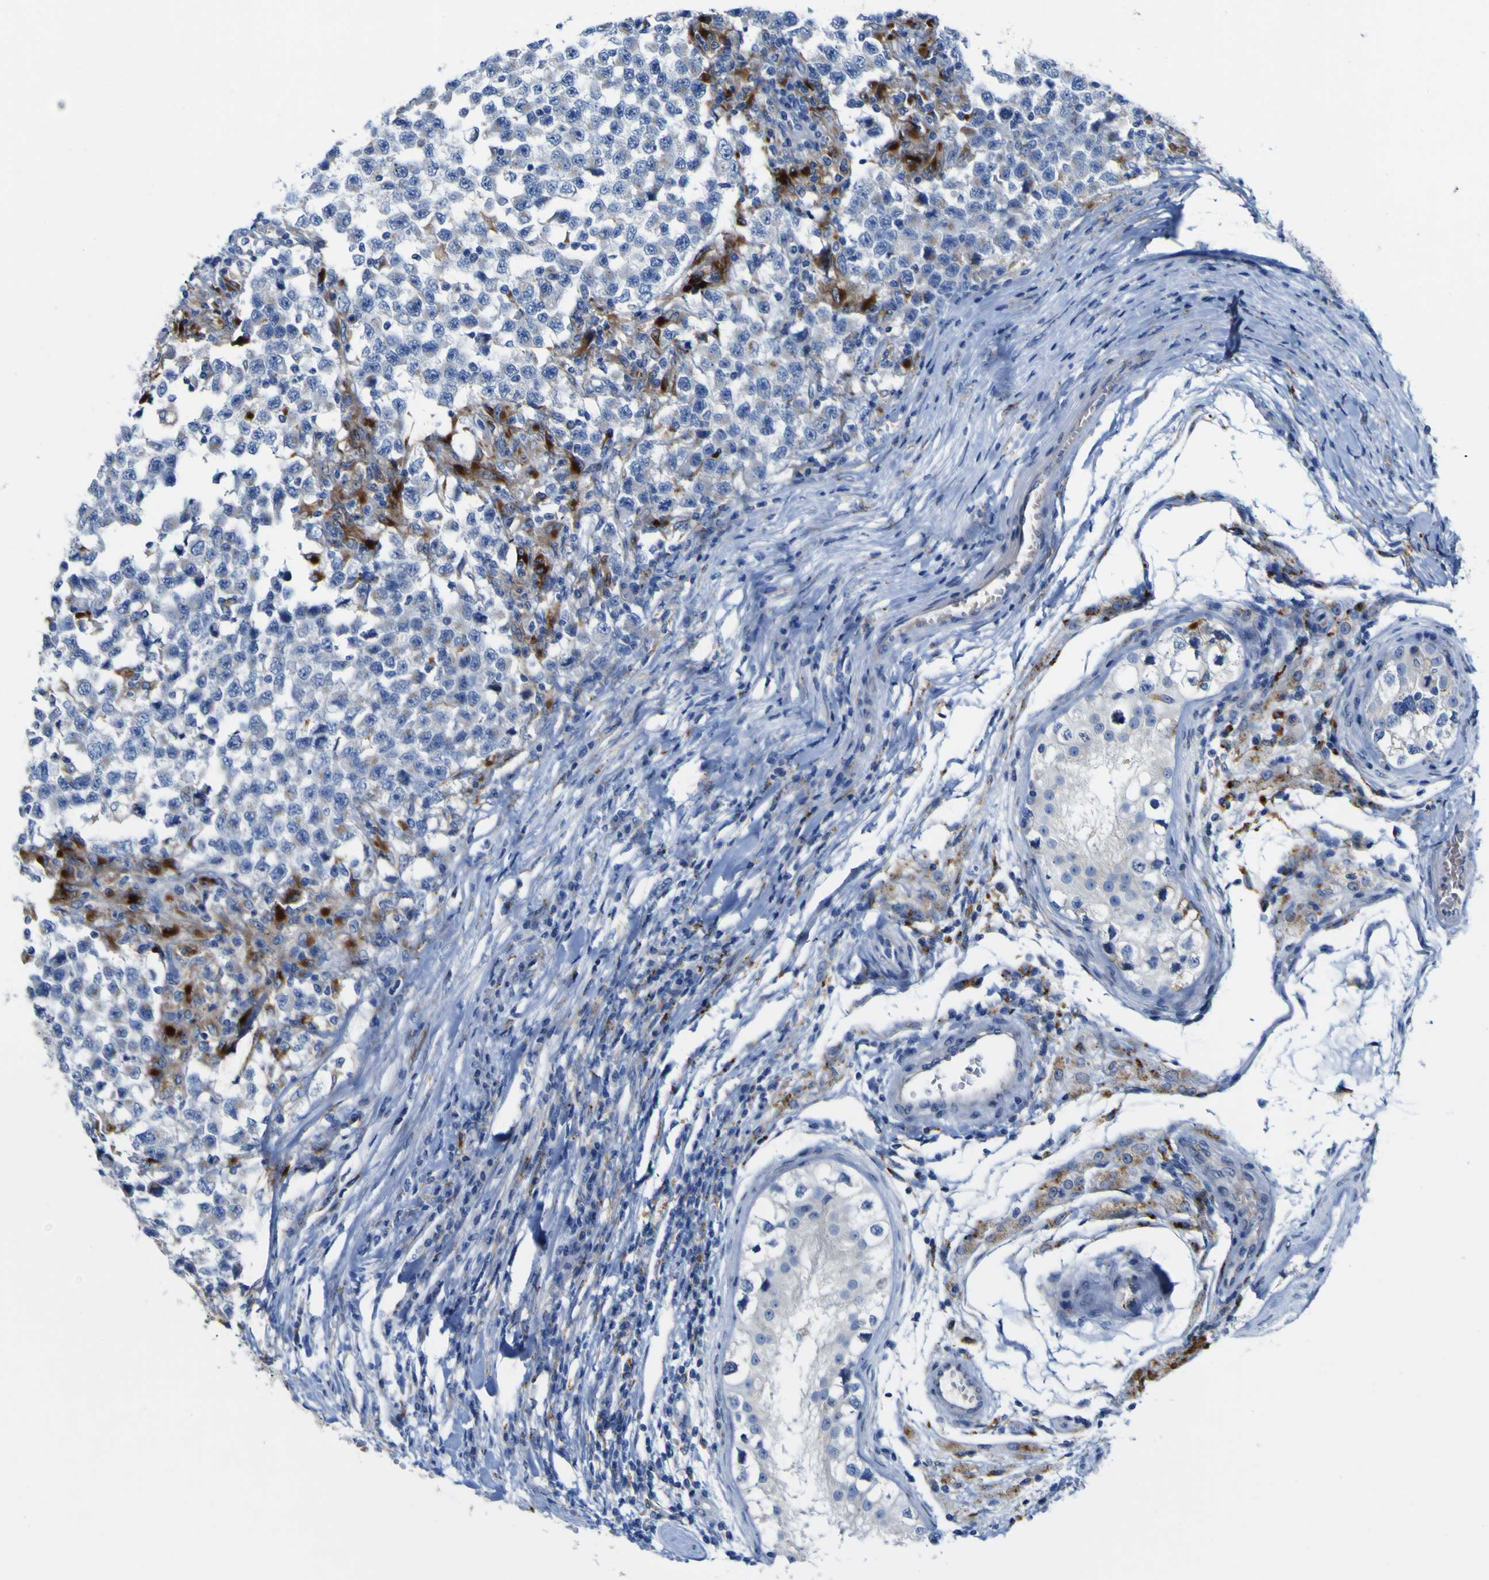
{"staining": {"intensity": "negative", "quantity": "none", "location": "none"}, "tissue": "testis cancer", "cell_type": "Tumor cells", "image_type": "cancer", "snomed": [{"axis": "morphology", "description": "Carcinoma, Embryonal, NOS"}, {"axis": "topography", "description": "Testis"}], "caption": "High power microscopy photomicrograph of an immunohistochemistry (IHC) photomicrograph of testis cancer, revealing no significant positivity in tumor cells.", "gene": "PTPRF", "patient": {"sex": "male", "age": 21}}